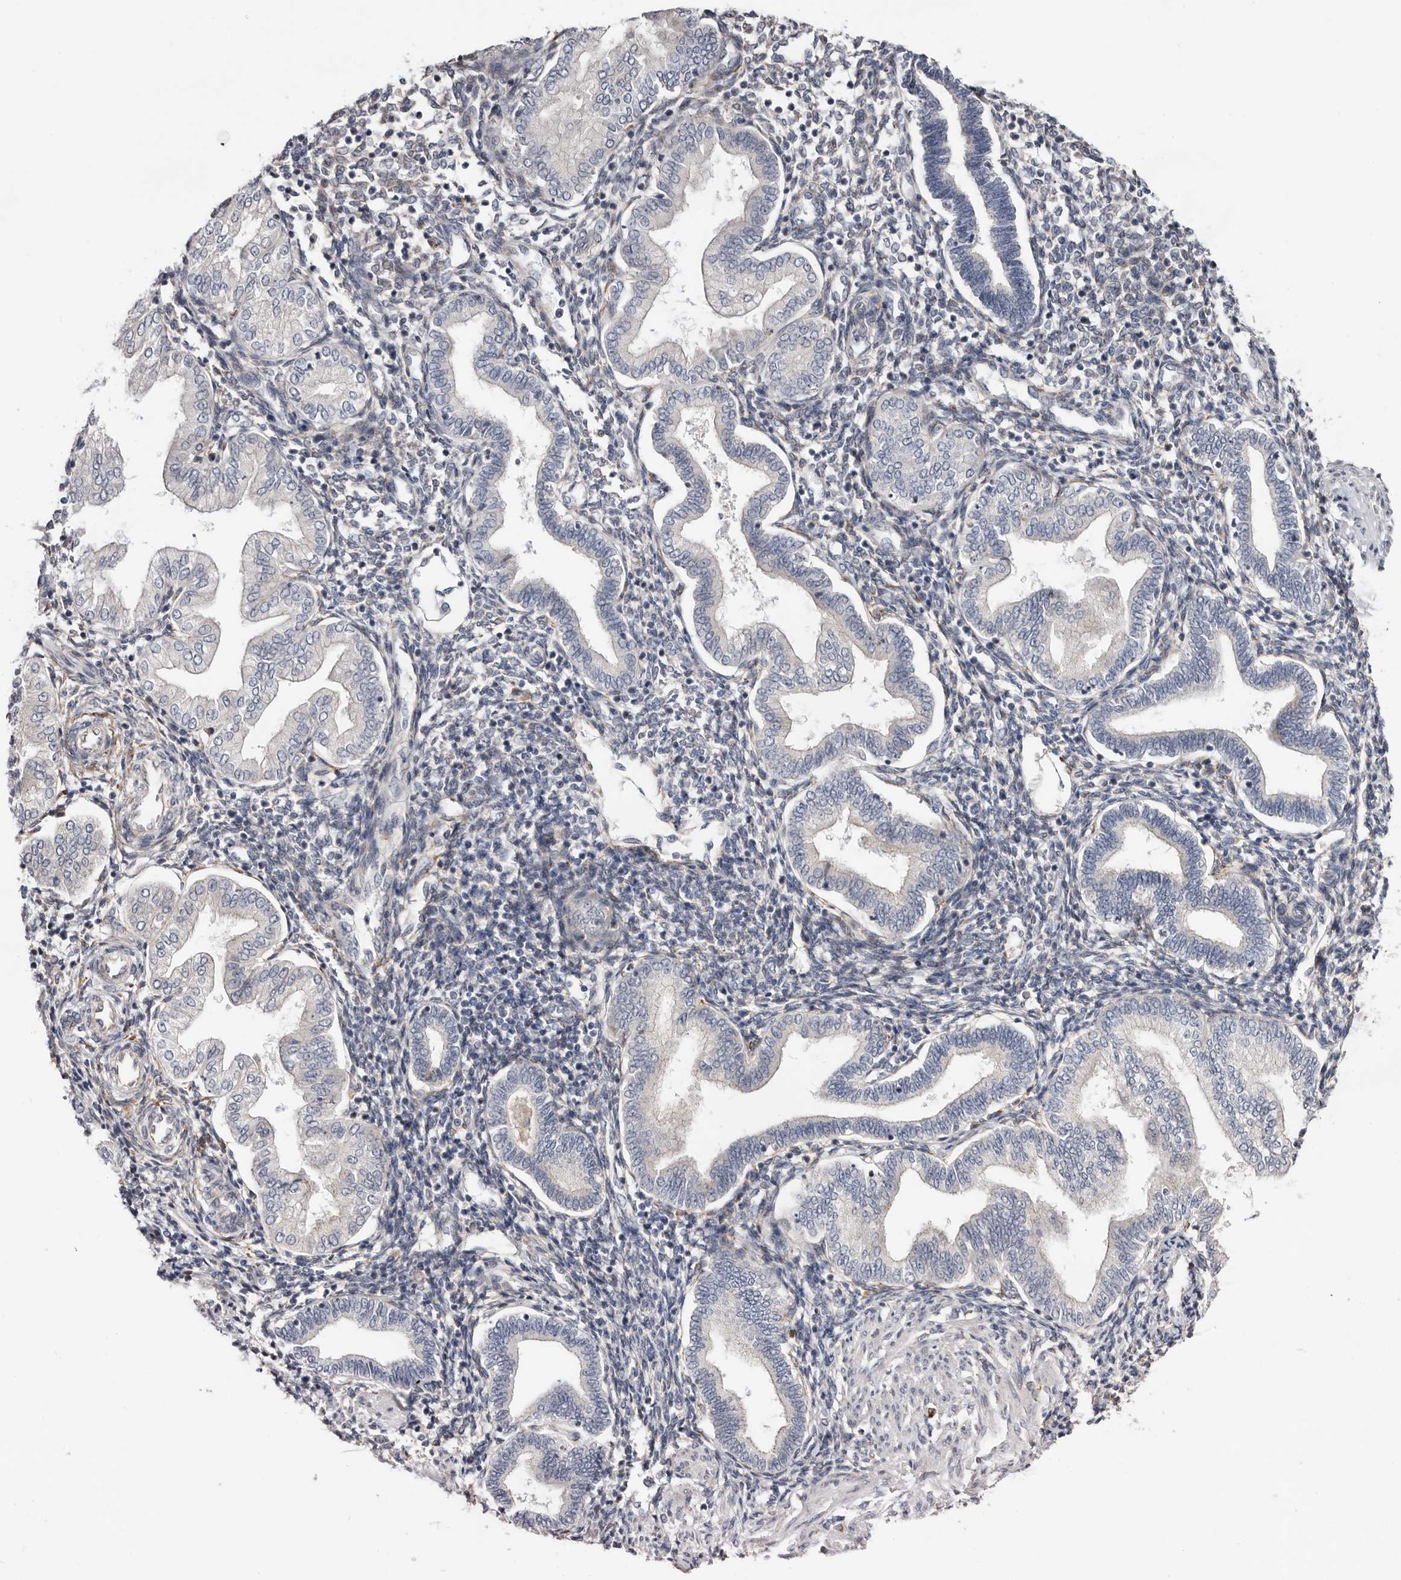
{"staining": {"intensity": "negative", "quantity": "none", "location": "none"}, "tissue": "endometrium", "cell_type": "Cells in endometrial stroma", "image_type": "normal", "snomed": [{"axis": "morphology", "description": "Normal tissue, NOS"}, {"axis": "topography", "description": "Endometrium"}], "caption": "High power microscopy micrograph of an IHC histopathology image of normal endometrium, revealing no significant staining in cells in endometrial stroma. (Immunohistochemistry (ihc), brightfield microscopy, high magnification).", "gene": "USH1C", "patient": {"sex": "female", "age": 53}}